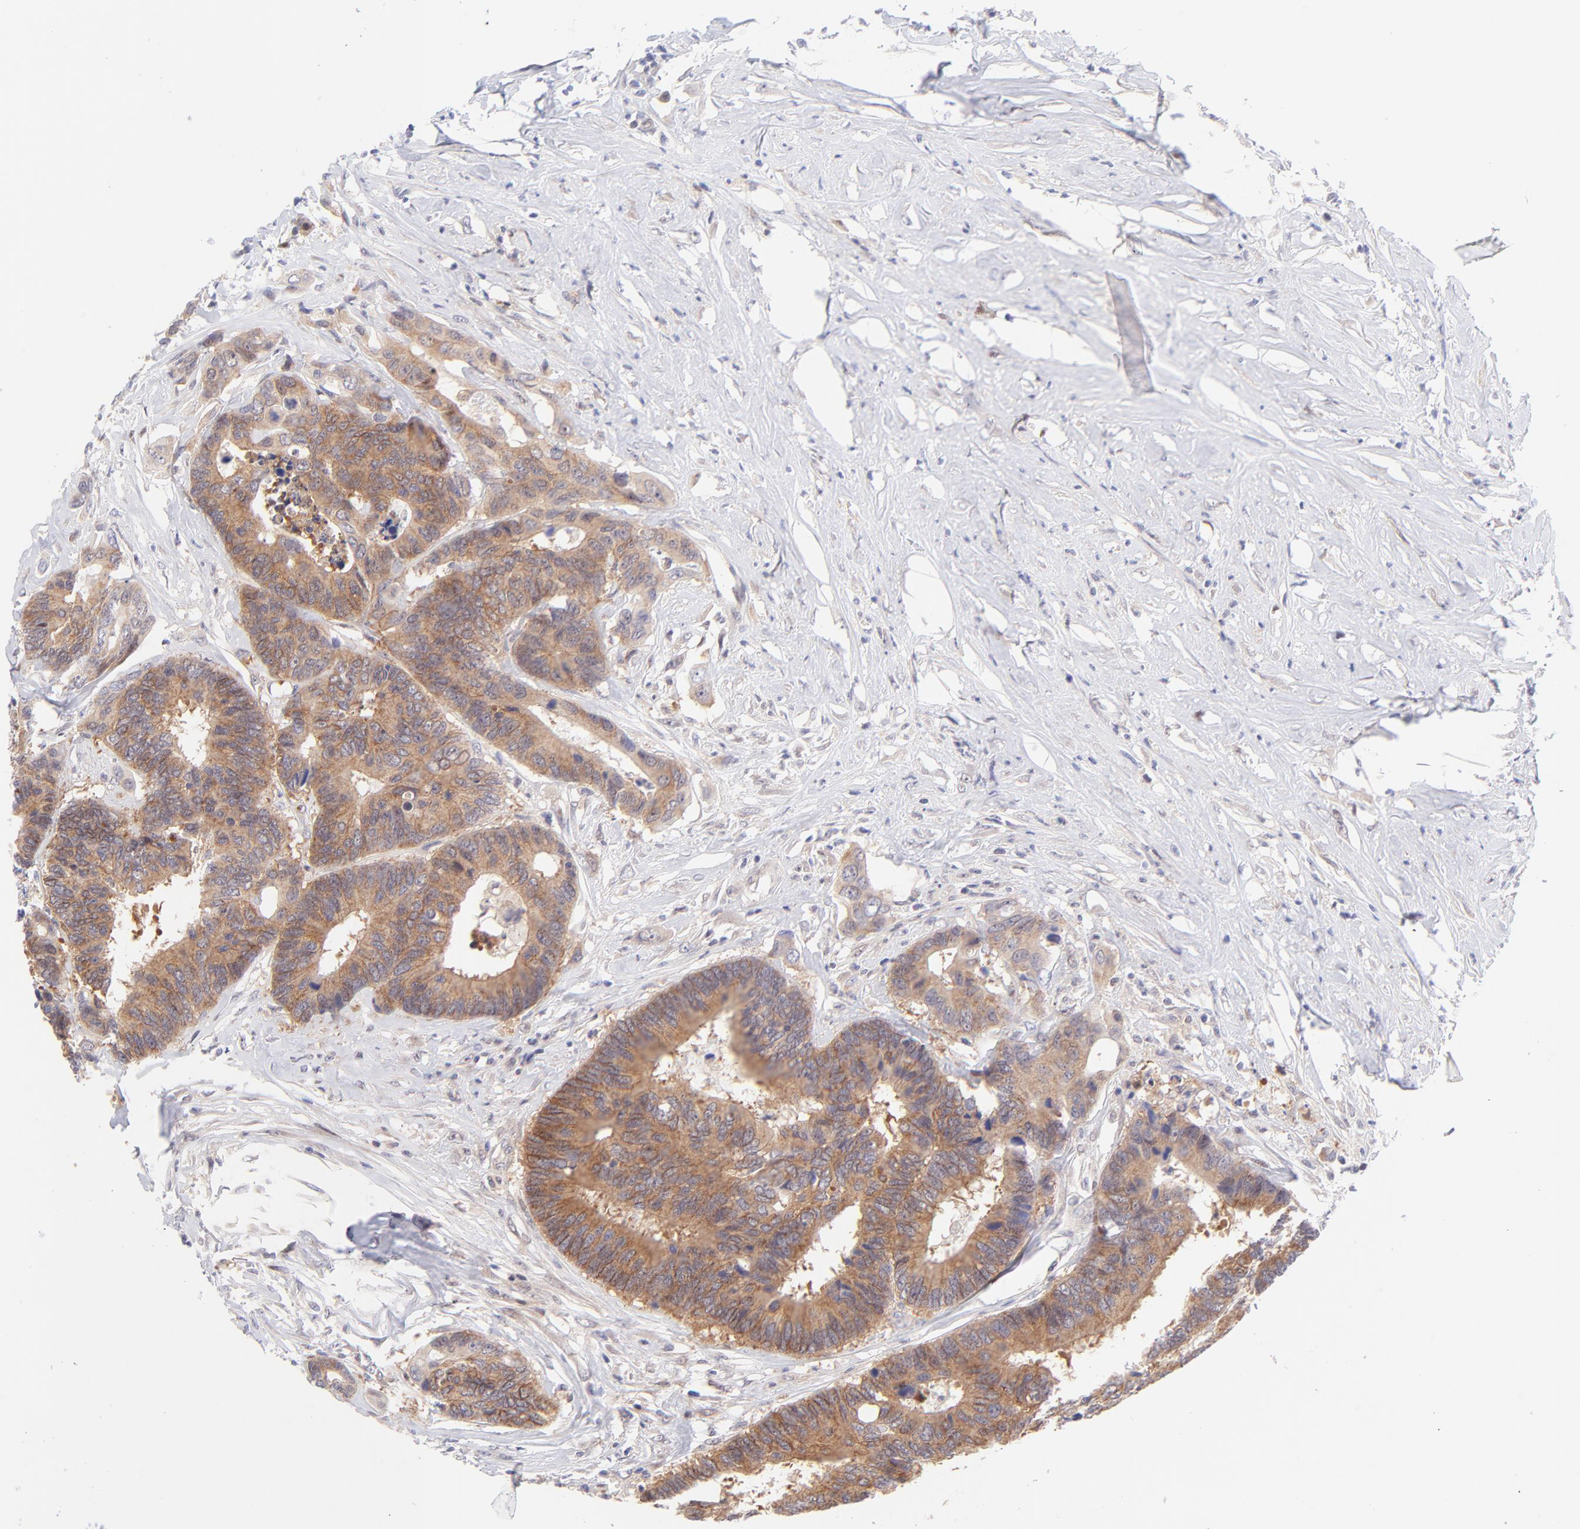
{"staining": {"intensity": "moderate", "quantity": ">75%", "location": "cytoplasmic/membranous"}, "tissue": "colorectal cancer", "cell_type": "Tumor cells", "image_type": "cancer", "snomed": [{"axis": "morphology", "description": "Adenocarcinoma, NOS"}, {"axis": "topography", "description": "Rectum"}], "caption": "Colorectal cancer (adenocarcinoma) stained with DAB (3,3'-diaminobenzidine) immunohistochemistry (IHC) demonstrates medium levels of moderate cytoplasmic/membranous expression in approximately >75% of tumor cells. Using DAB (brown) and hematoxylin (blue) stains, captured at high magnification using brightfield microscopy.", "gene": "PBDC1", "patient": {"sex": "male", "age": 55}}